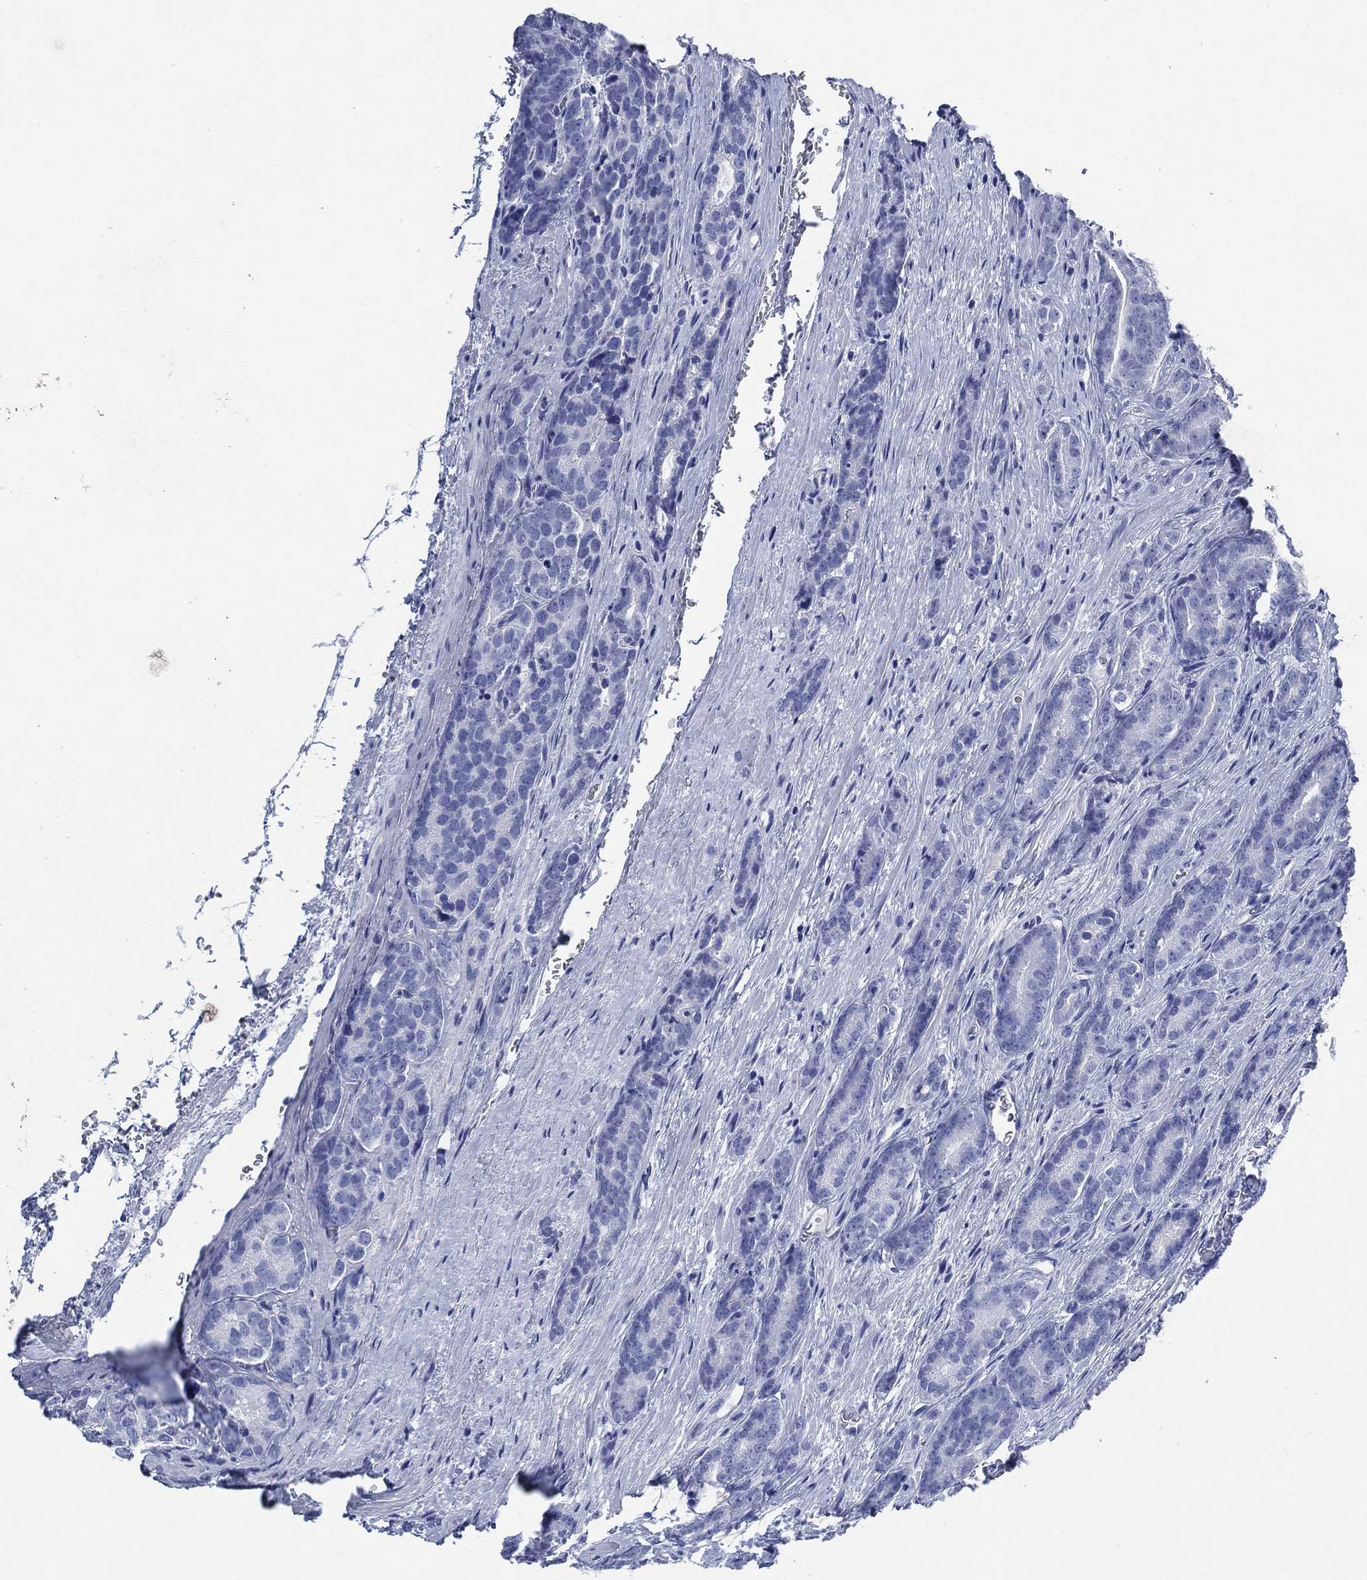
{"staining": {"intensity": "negative", "quantity": "none", "location": "none"}, "tissue": "prostate cancer", "cell_type": "Tumor cells", "image_type": "cancer", "snomed": [{"axis": "morphology", "description": "Adenocarcinoma, NOS"}, {"axis": "topography", "description": "Prostate"}], "caption": "Tumor cells show no significant staining in adenocarcinoma (prostate). The staining is performed using DAB (3,3'-diaminobenzidine) brown chromogen with nuclei counter-stained in using hematoxylin.", "gene": "SIGLECL1", "patient": {"sex": "male", "age": 71}}